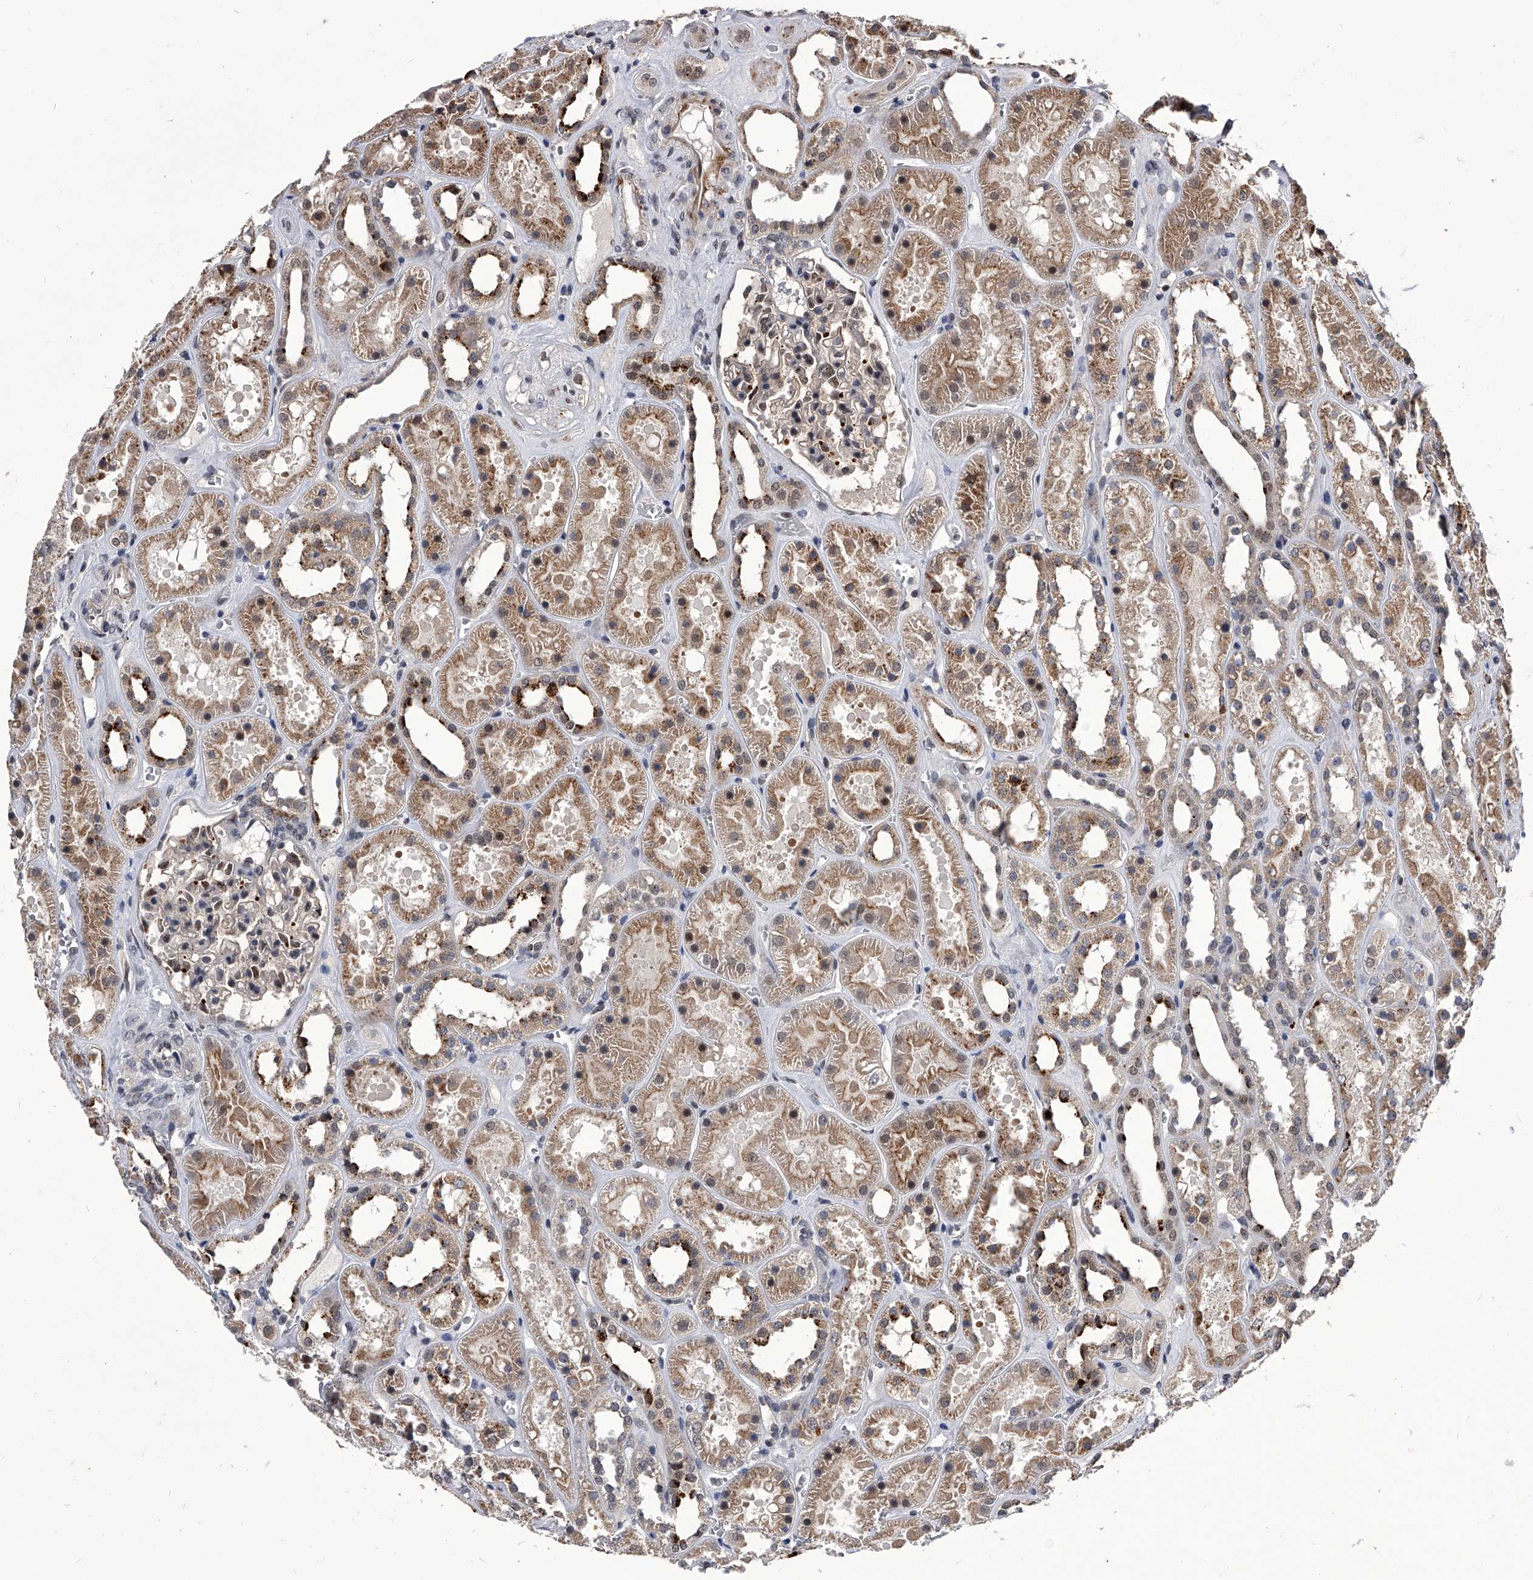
{"staining": {"intensity": "moderate", "quantity": "<25%", "location": "cytoplasmic/membranous,nuclear"}, "tissue": "kidney", "cell_type": "Cells in glomeruli", "image_type": "normal", "snomed": [{"axis": "morphology", "description": "Normal tissue, NOS"}, {"axis": "topography", "description": "Kidney"}], "caption": "Immunohistochemical staining of benign kidney reveals moderate cytoplasmic/membranous,nuclear protein expression in approximately <25% of cells in glomeruli. (DAB IHC, brown staining for protein, blue staining for nuclei).", "gene": "CMTR1", "patient": {"sex": "female", "age": 41}}